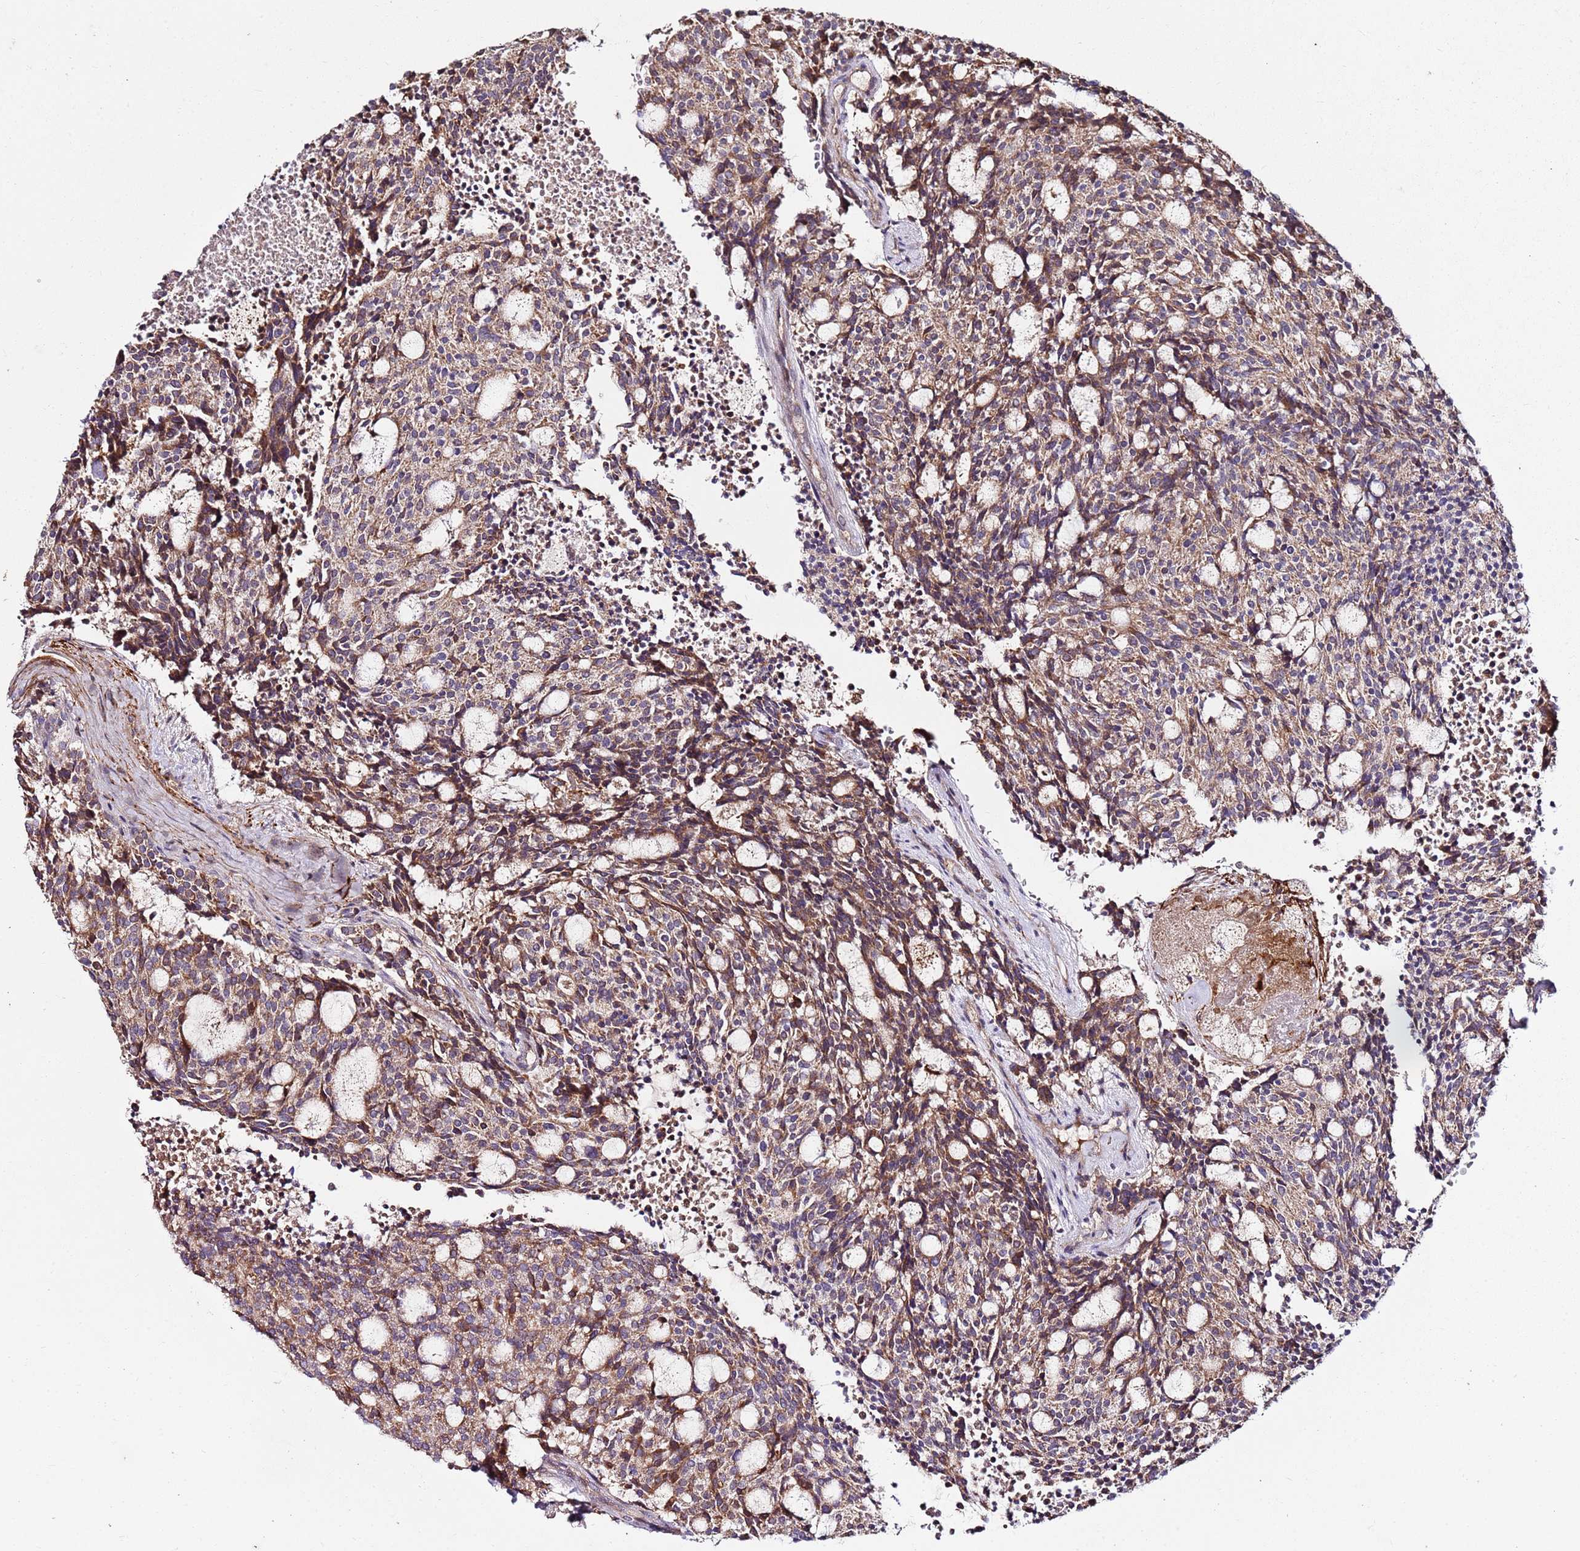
{"staining": {"intensity": "moderate", "quantity": ">75%", "location": "cytoplasmic/membranous"}, "tissue": "carcinoid", "cell_type": "Tumor cells", "image_type": "cancer", "snomed": [{"axis": "morphology", "description": "Carcinoid, malignant, NOS"}, {"axis": "topography", "description": "Pancreas"}], "caption": "Protein expression by immunohistochemistry (IHC) shows moderate cytoplasmic/membranous positivity in about >75% of tumor cells in malignant carcinoid.", "gene": "KRTAP21-3", "patient": {"sex": "female", "age": 54}}